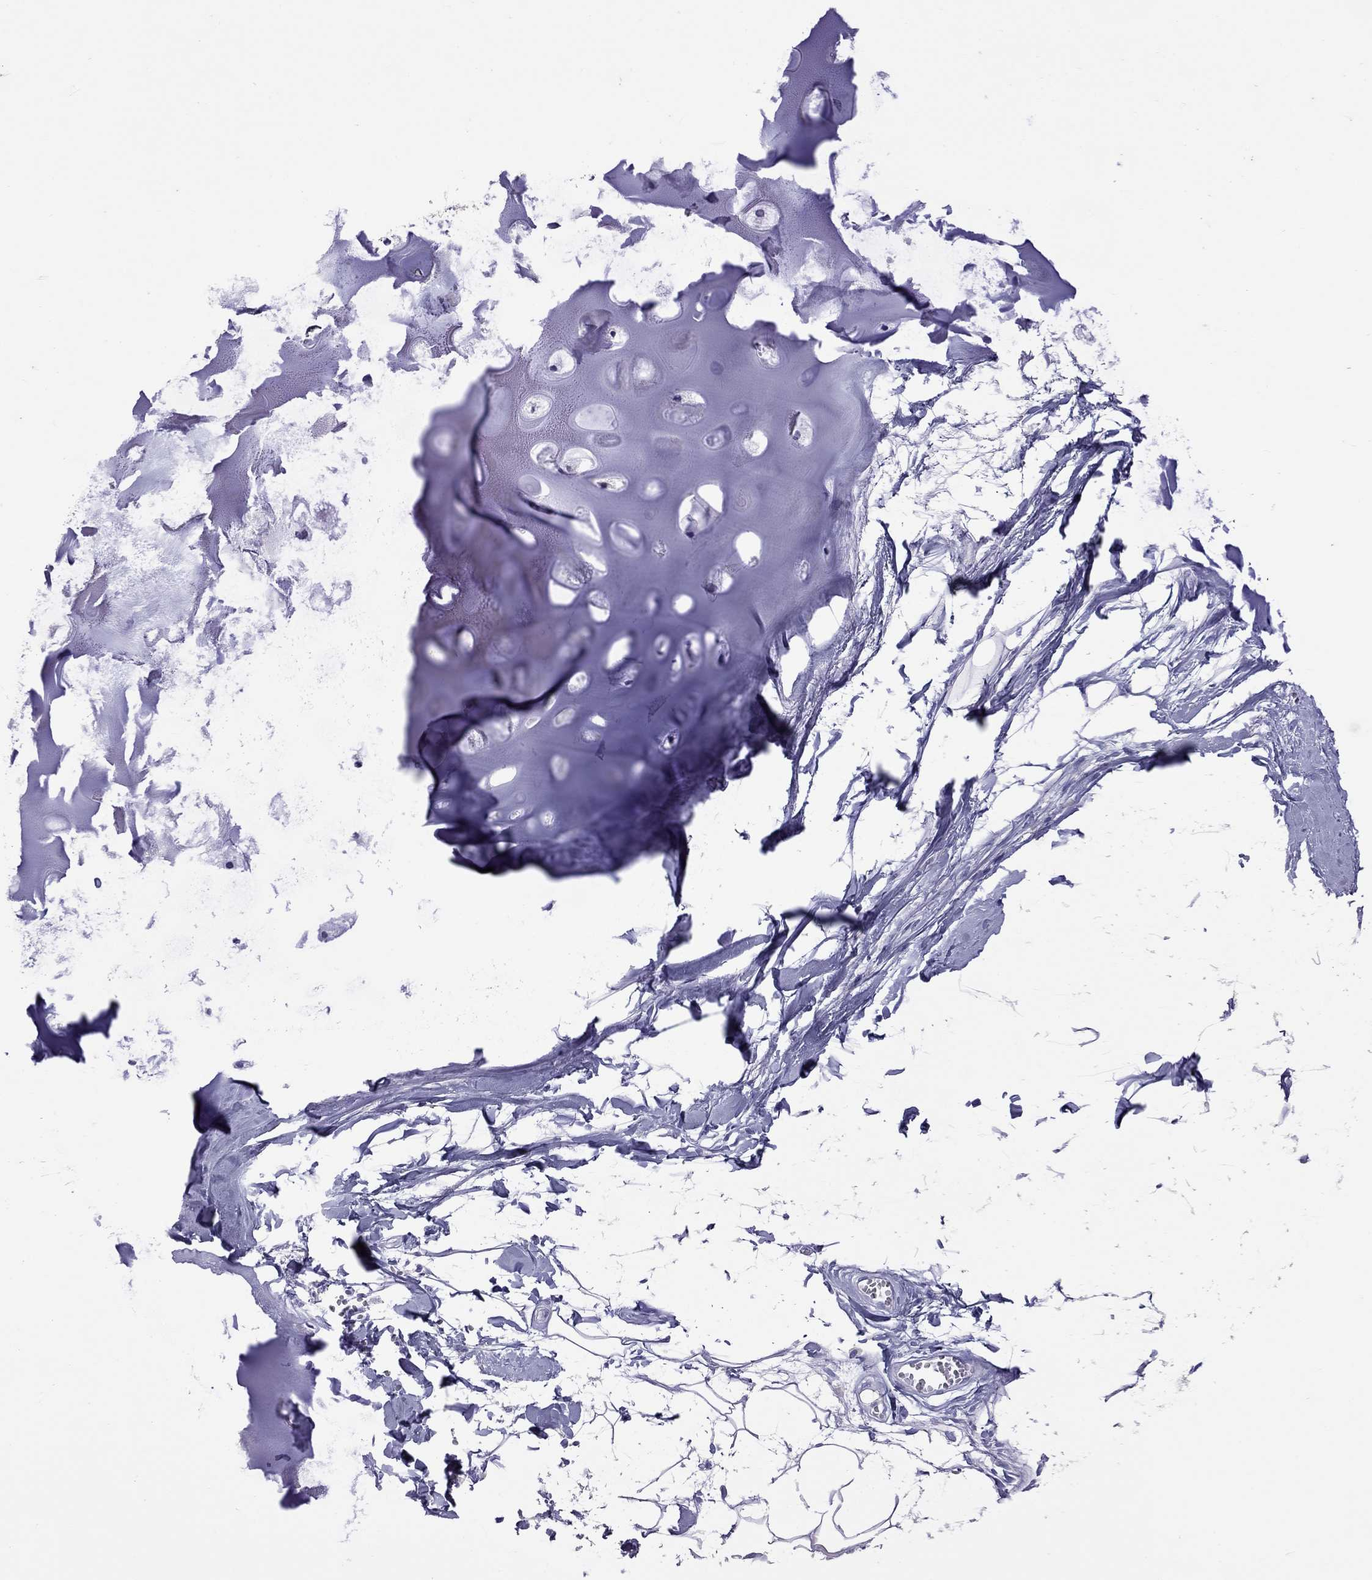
{"staining": {"intensity": "negative", "quantity": "none", "location": "none"}, "tissue": "adipose tissue", "cell_type": "Adipocytes", "image_type": "normal", "snomed": [{"axis": "morphology", "description": "Normal tissue, NOS"}, {"axis": "morphology", "description": "Squamous cell carcinoma, NOS"}, {"axis": "topography", "description": "Cartilage tissue"}, {"axis": "topography", "description": "Lung"}], "caption": "Immunohistochemistry (IHC) photomicrograph of benign human adipose tissue stained for a protein (brown), which shows no positivity in adipocytes.", "gene": "SLAMF1", "patient": {"sex": "male", "age": 66}}